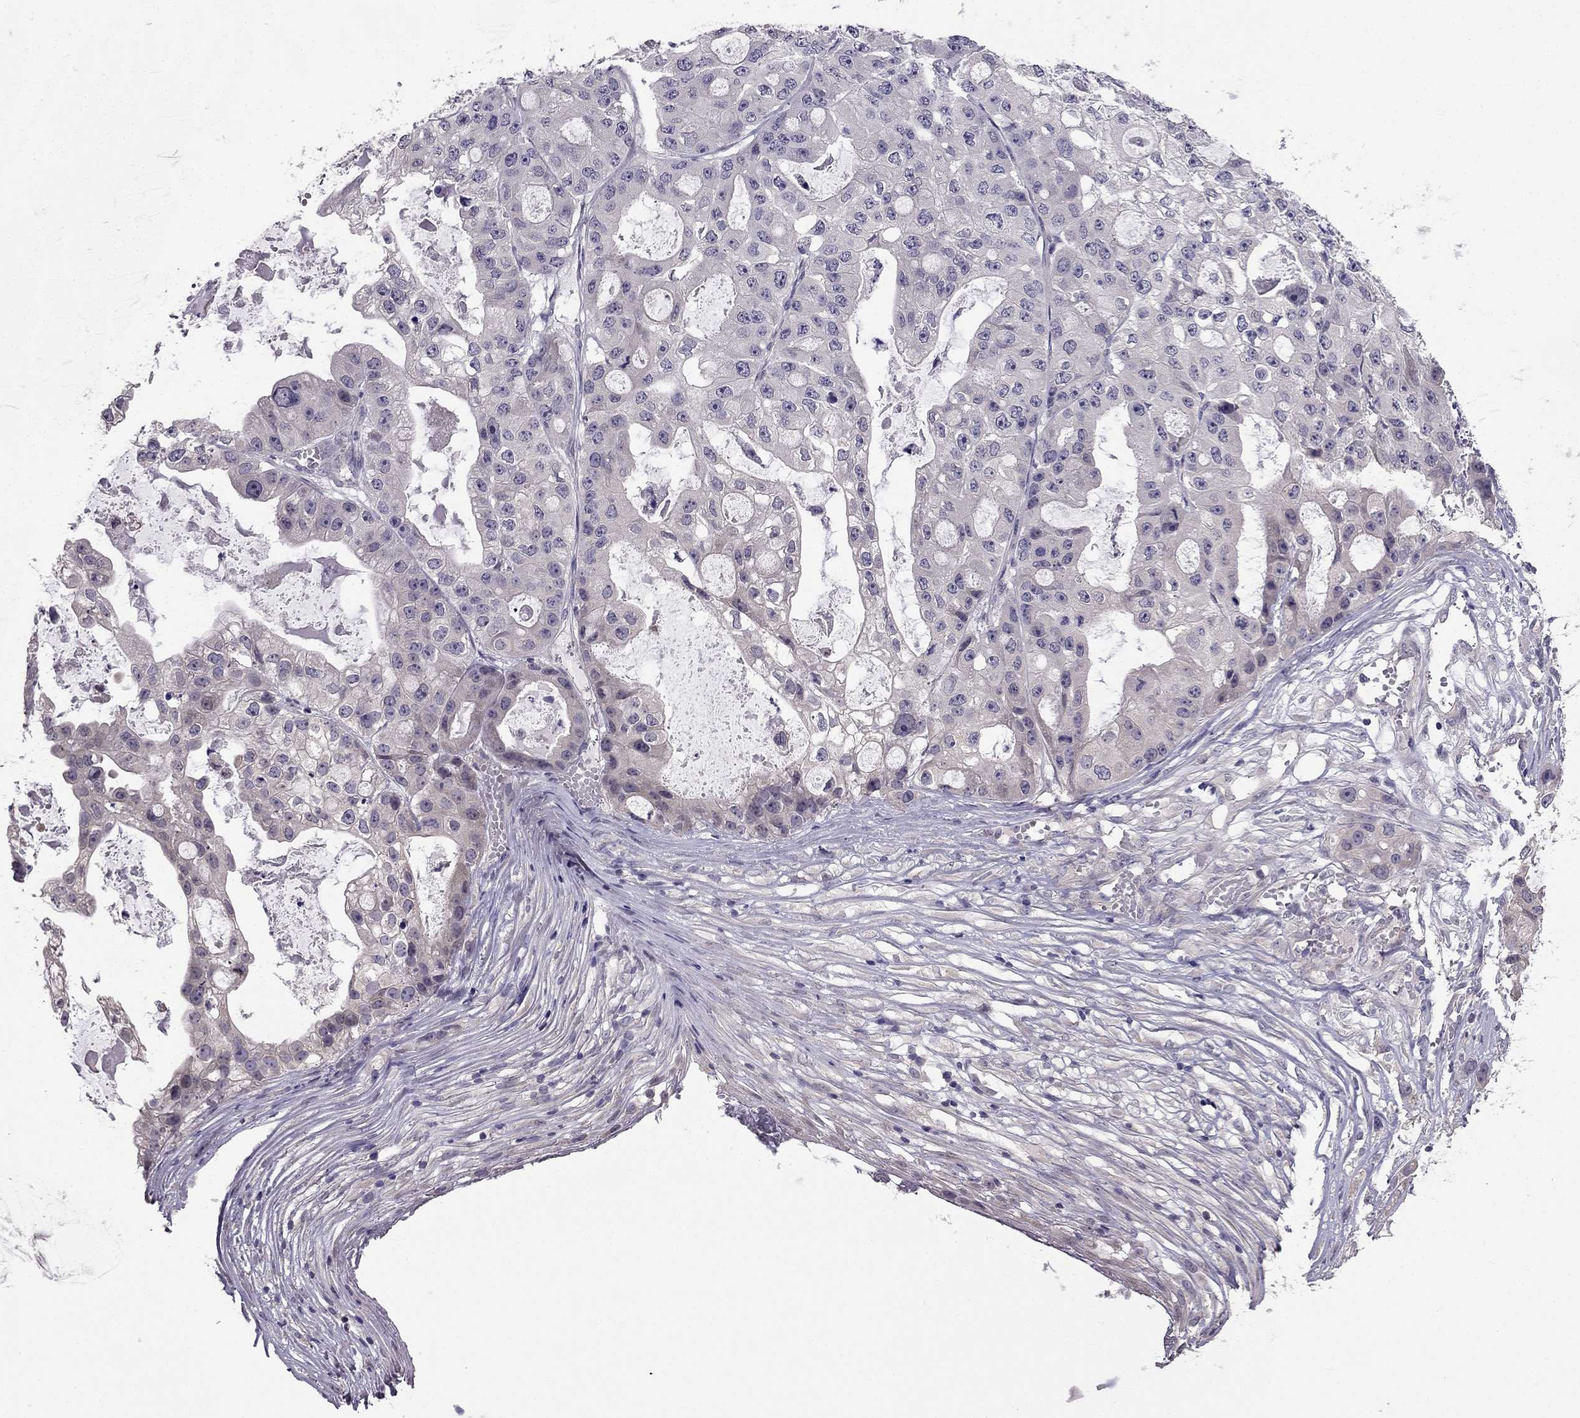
{"staining": {"intensity": "negative", "quantity": "none", "location": "none"}, "tissue": "ovarian cancer", "cell_type": "Tumor cells", "image_type": "cancer", "snomed": [{"axis": "morphology", "description": "Cystadenocarcinoma, serous, NOS"}, {"axis": "topography", "description": "Ovary"}], "caption": "Human ovarian cancer stained for a protein using IHC exhibits no positivity in tumor cells.", "gene": "HSFX1", "patient": {"sex": "female", "age": 56}}